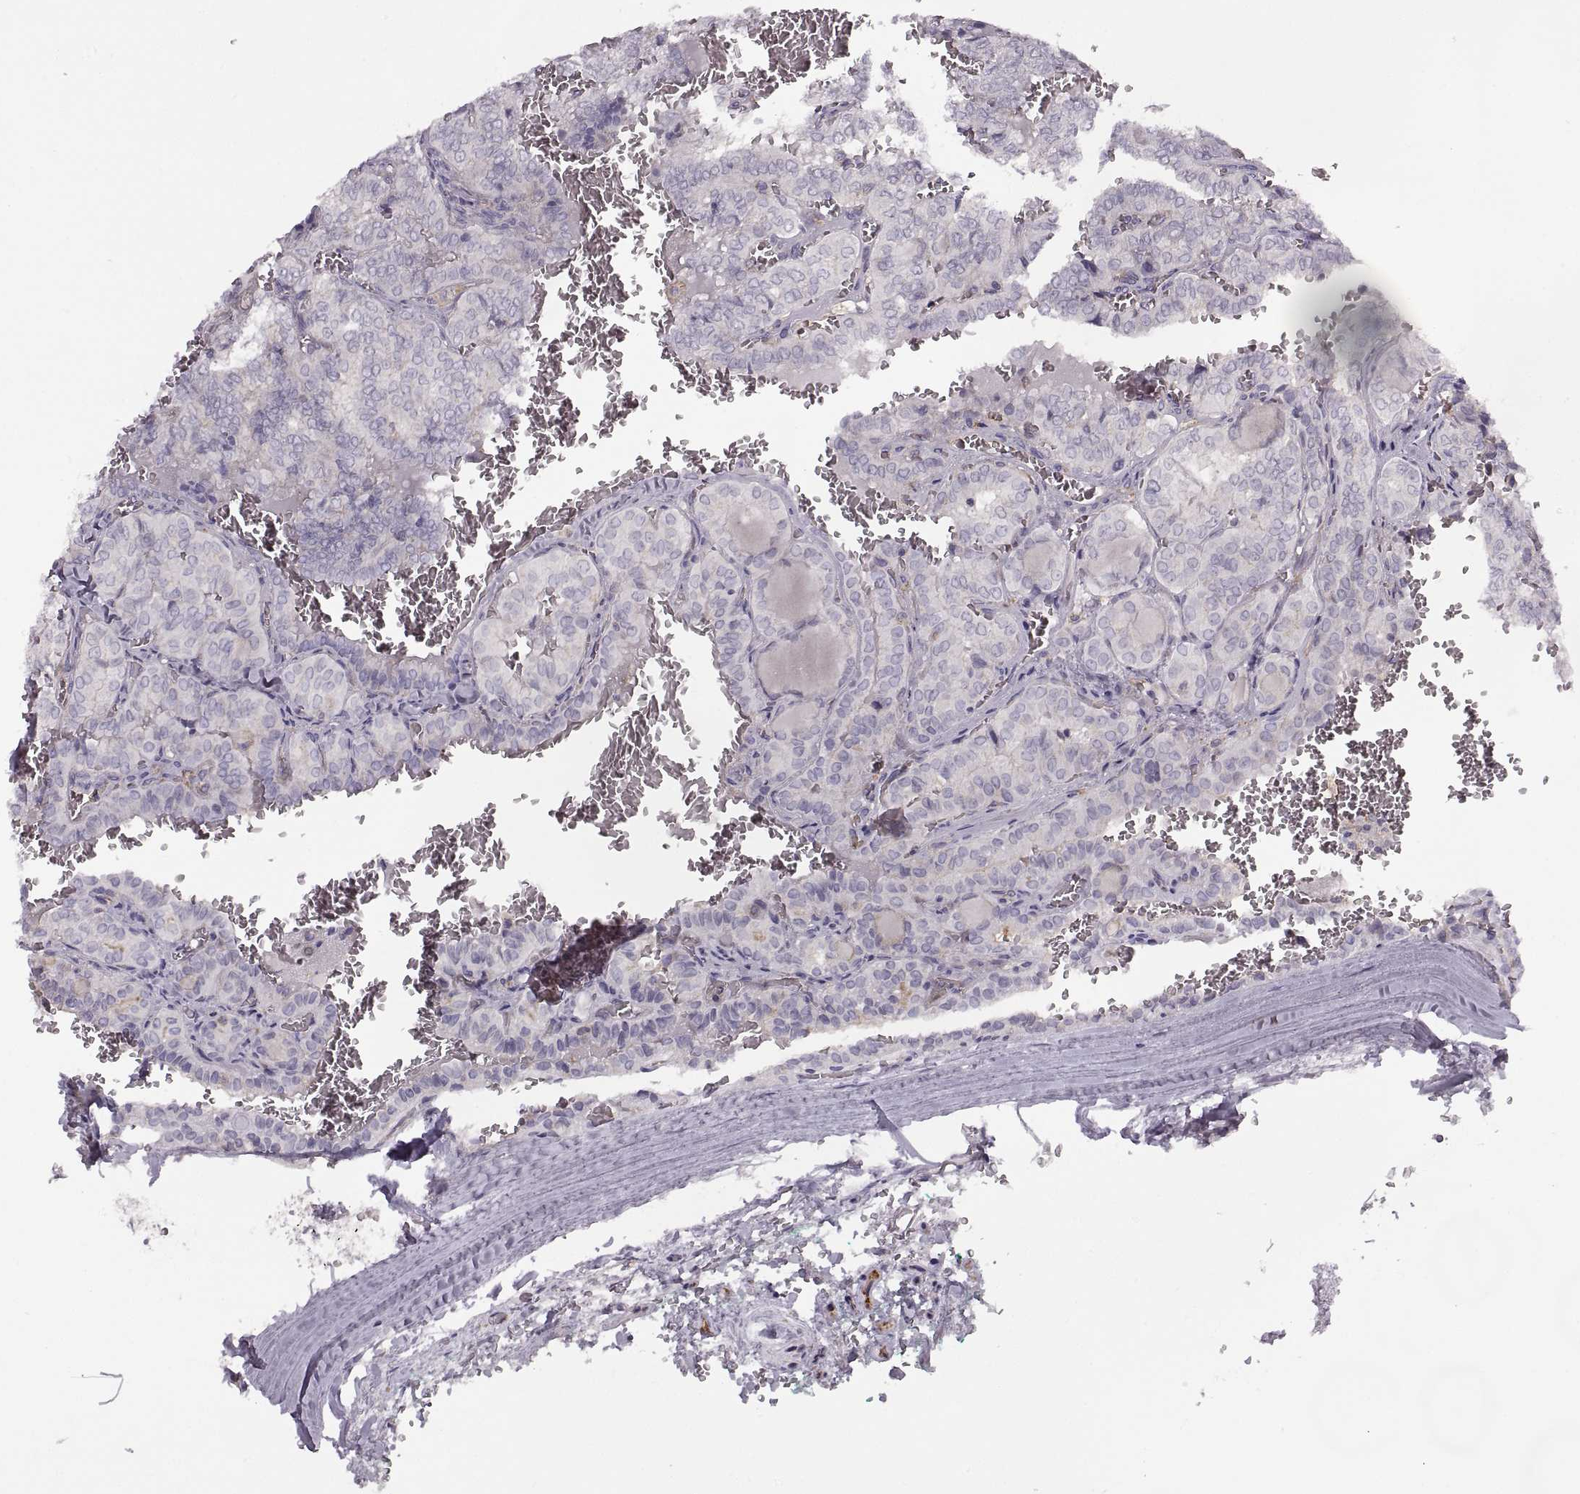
{"staining": {"intensity": "negative", "quantity": "none", "location": "none"}, "tissue": "thyroid cancer", "cell_type": "Tumor cells", "image_type": "cancer", "snomed": [{"axis": "morphology", "description": "Papillary adenocarcinoma, NOS"}, {"axis": "topography", "description": "Thyroid gland"}], "caption": "High magnification brightfield microscopy of papillary adenocarcinoma (thyroid) stained with DAB (brown) and counterstained with hematoxylin (blue): tumor cells show no significant expression.", "gene": "RALB", "patient": {"sex": "female", "age": 41}}